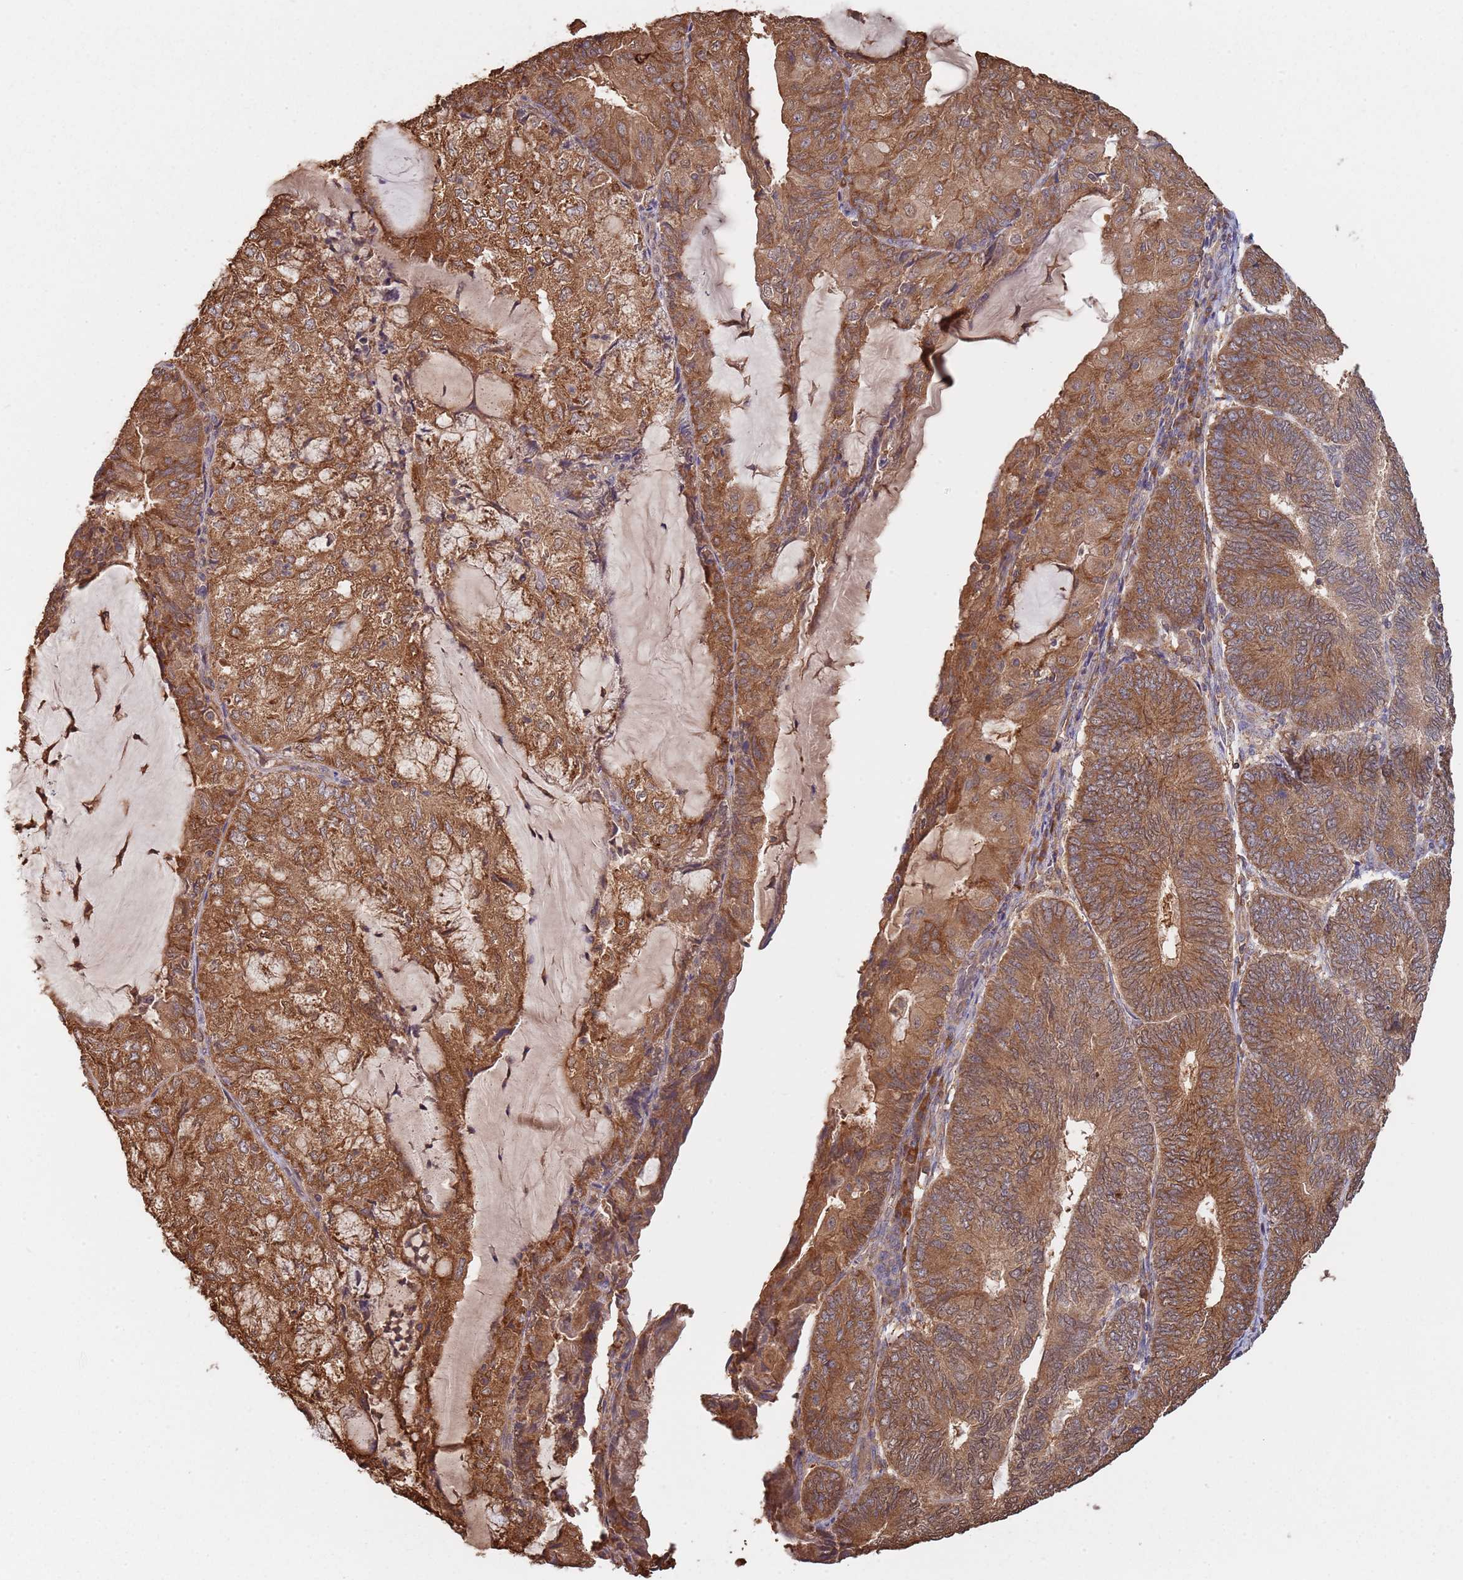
{"staining": {"intensity": "strong", "quantity": ">75%", "location": "cytoplasmic/membranous"}, "tissue": "endometrial cancer", "cell_type": "Tumor cells", "image_type": "cancer", "snomed": [{"axis": "morphology", "description": "Adenocarcinoma, NOS"}, {"axis": "topography", "description": "Endometrium"}], "caption": "Adenocarcinoma (endometrial) stained with a brown dye shows strong cytoplasmic/membranous positive staining in about >75% of tumor cells.", "gene": "COG4", "patient": {"sex": "female", "age": 81}}